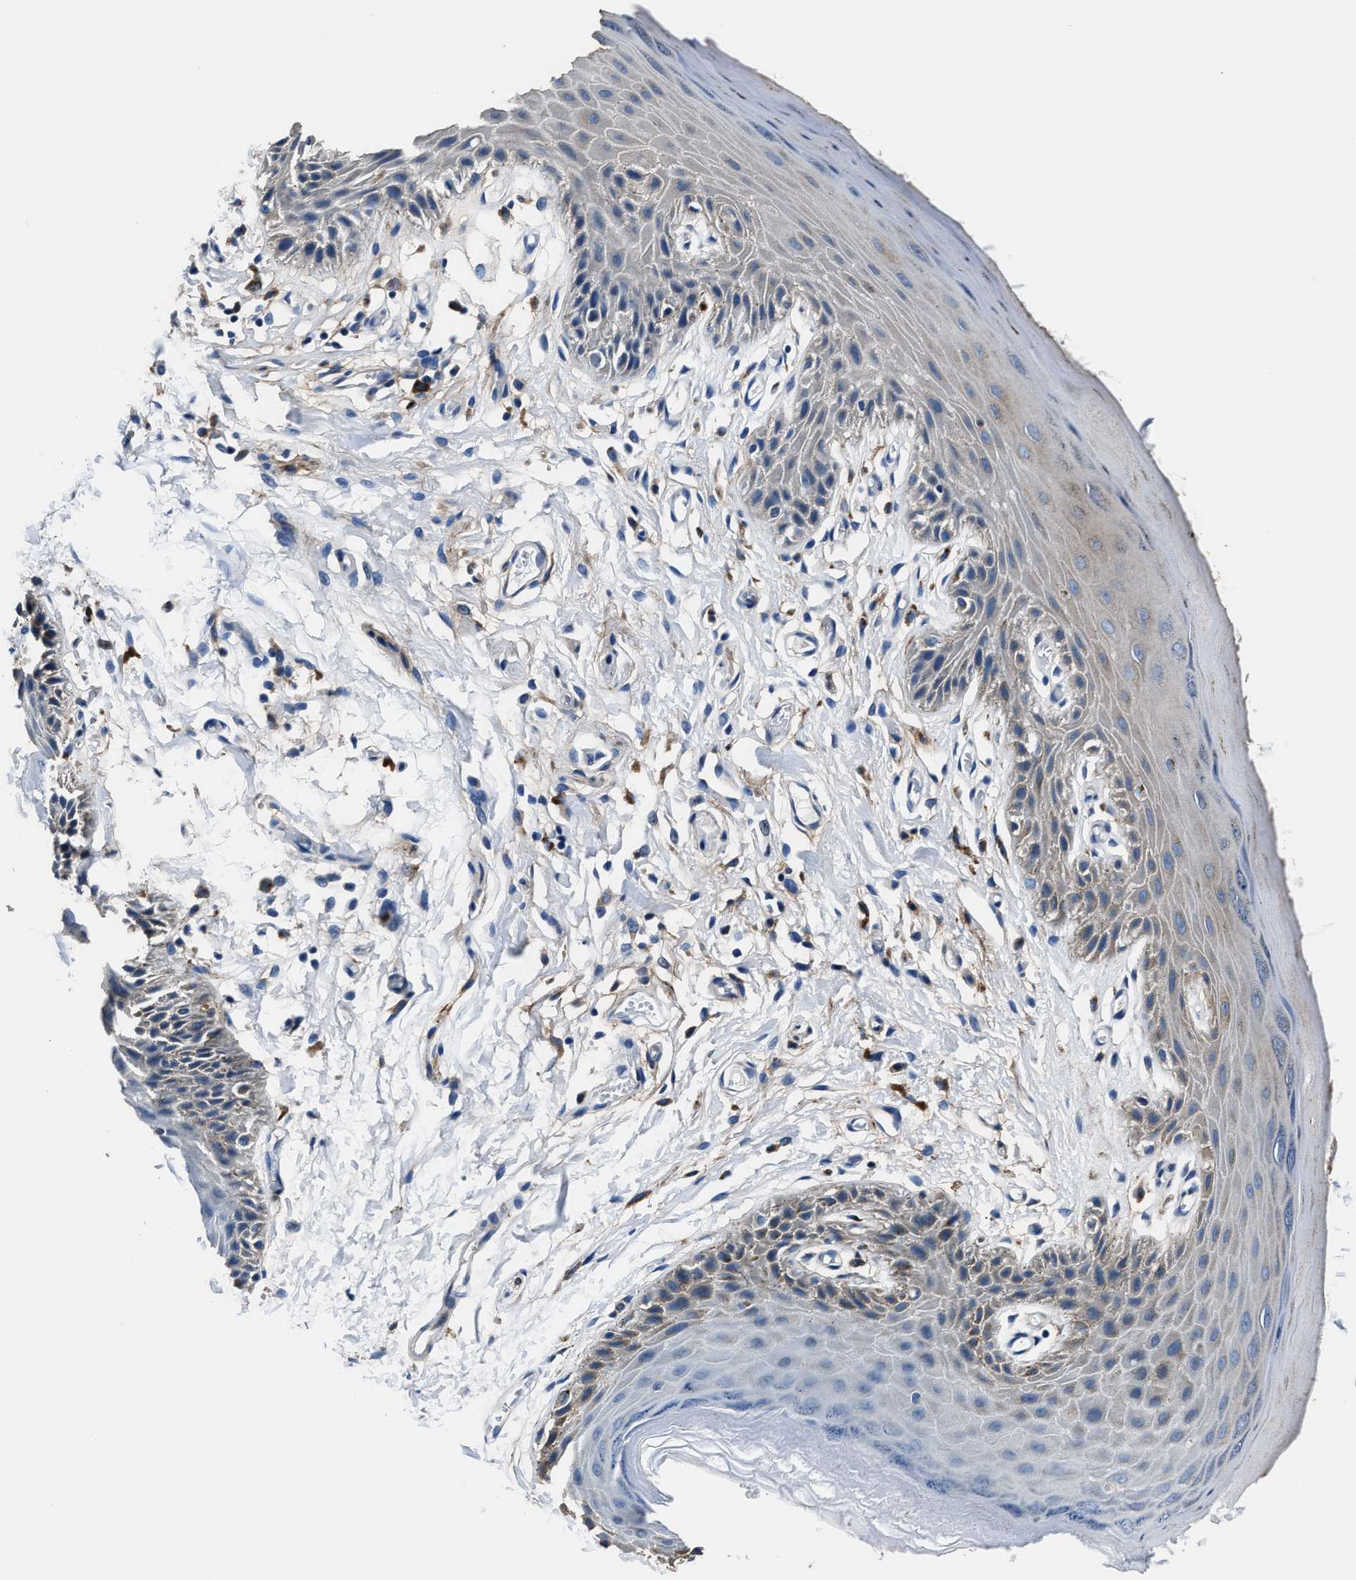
{"staining": {"intensity": "weak", "quantity": "<25%", "location": "cytoplasmic/membranous"}, "tissue": "skin", "cell_type": "Epidermal cells", "image_type": "normal", "snomed": [{"axis": "morphology", "description": "Normal tissue, NOS"}, {"axis": "topography", "description": "Anal"}], "caption": "Human skin stained for a protein using immunohistochemistry exhibits no positivity in epidermal cells.", "gene": "FGL2", "patient": {"sex": "male", "age": 44}}